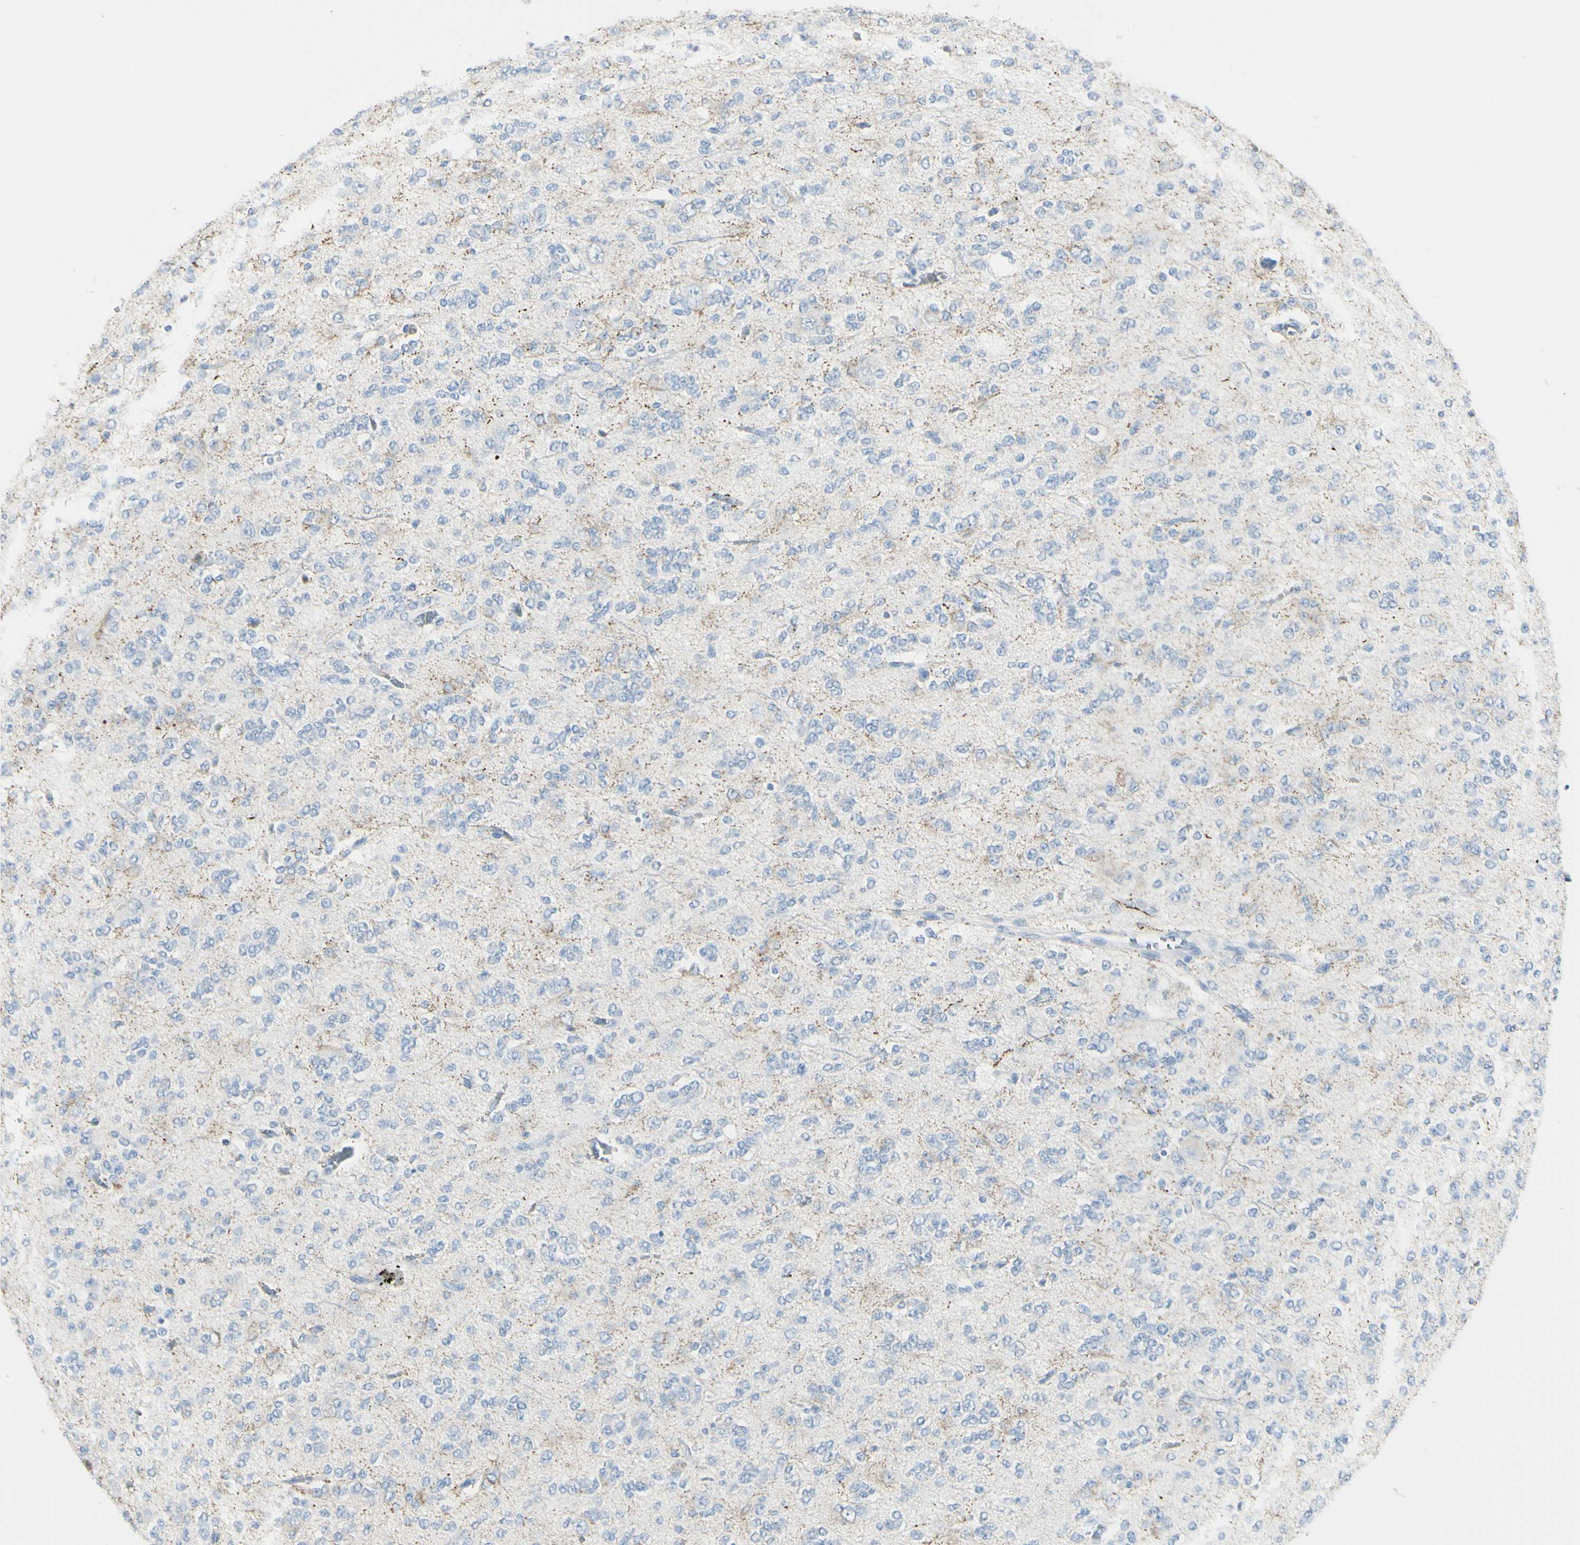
{"staining": {"intensity": "negative", "quantity": "none", "location": "none"}, "tissue": "glioma", "cell_type": "Tumor cells", "image_type": "cancer", "snomed": [{"axis": "morphology", "description": "Glioma, malignant, Low grade"}, {"axis": "topography", "description": "Brain"}], "caption": "IHC of human glioma shows no staining in tumor cells. The staining is performed using DAB (3,3'-diaminobenzidine) brown chromogen with nuclei counter-stained in using hematoxylin.", "gene": "ZNF557", "patient": {"sex": "male", "age": 38}}